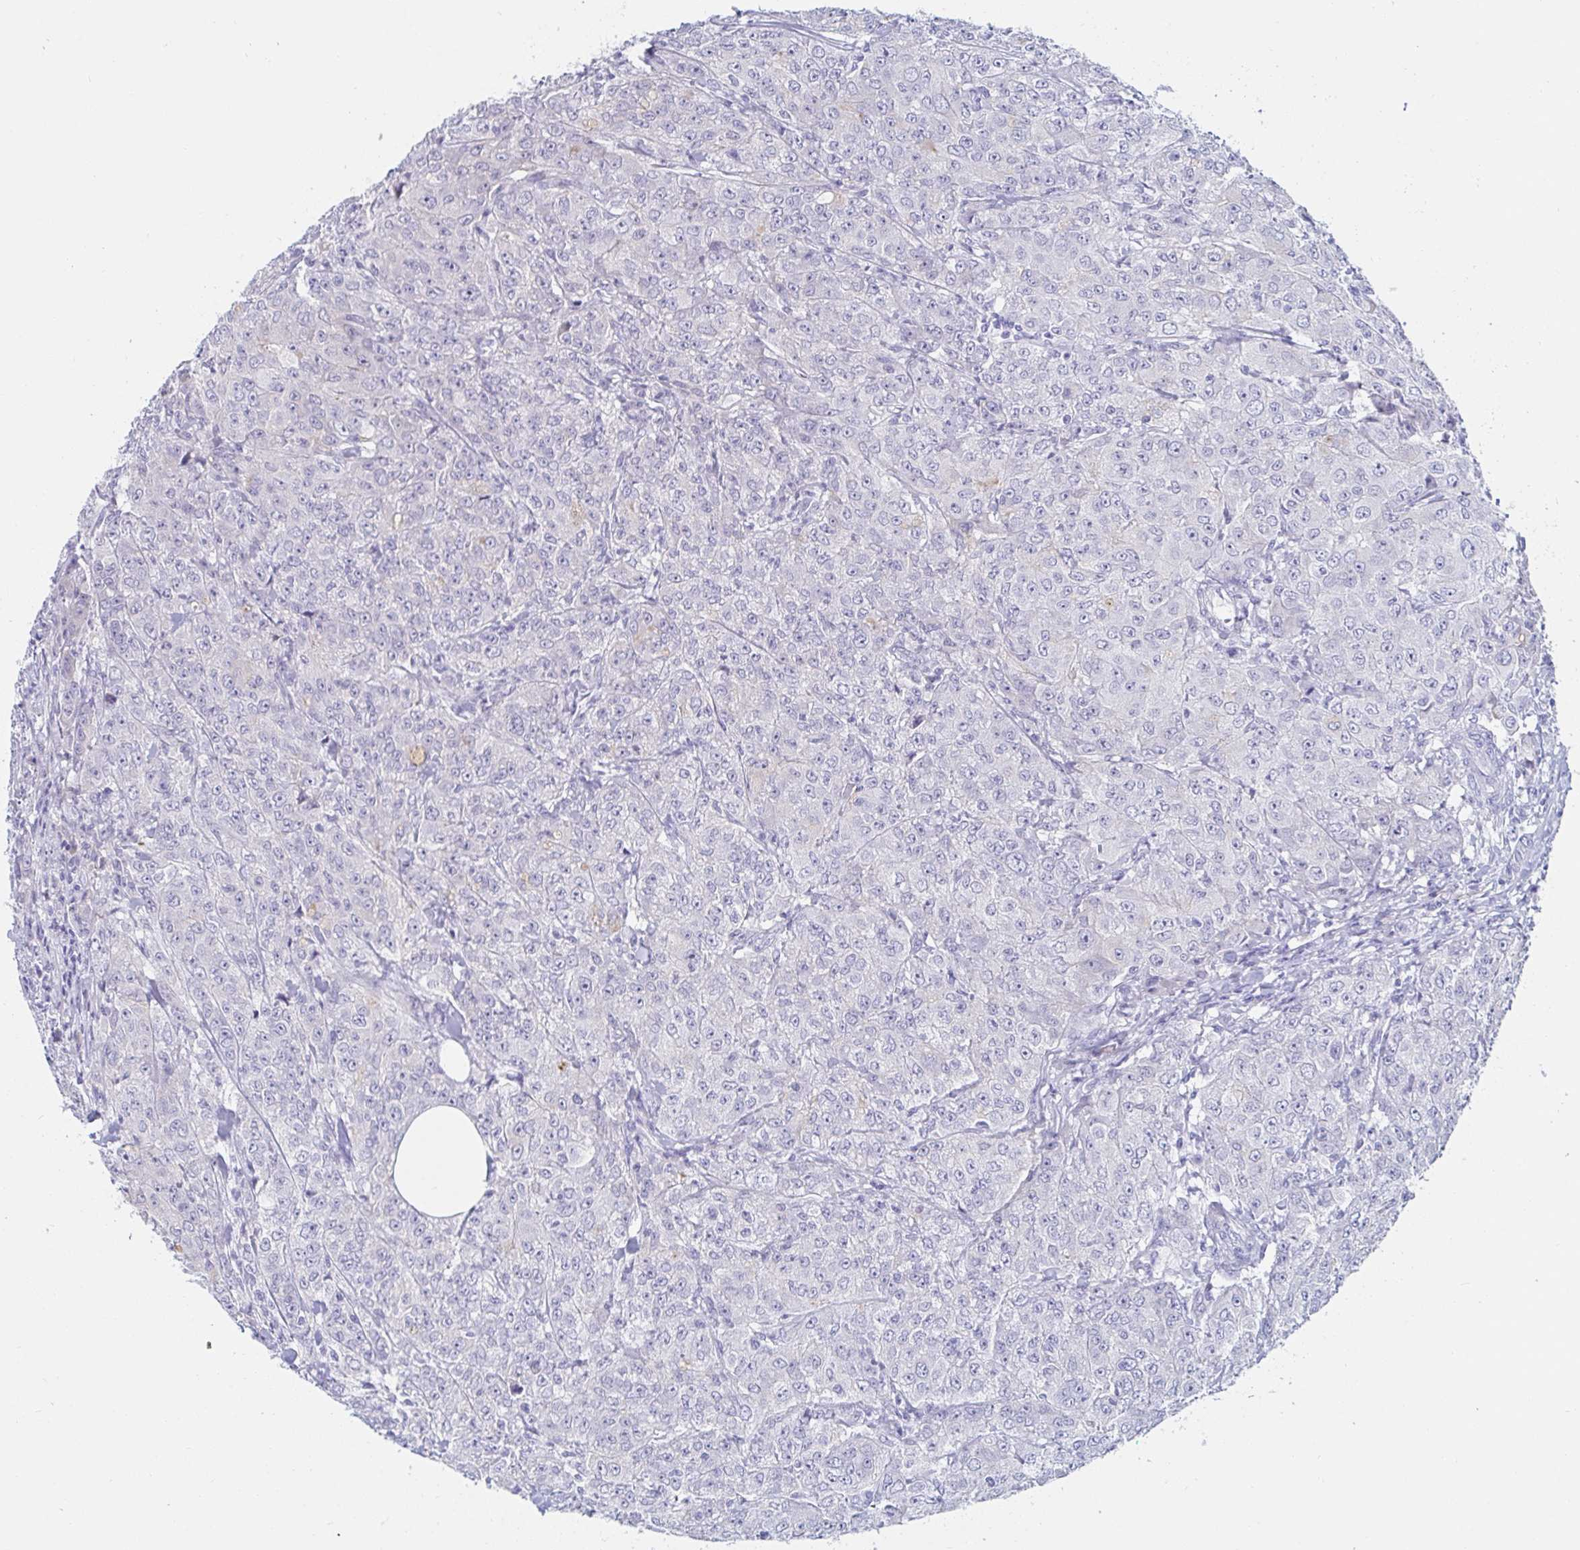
{"staining": {"intensity": "negative", "quantity": "none", "location": "none"}, "tissue": "breast cancer", "cell_type": "Tumor cells", "image_type": "cancer", "snomed": [{"axis": "morphology", "description": "Normal tissue, NOS"}, {"axis": "morphology", "description": "Duct carcinoma"}, {"axis": "topography", "description": "Breast"}], "caption": "There is no significant positivity in tumor cells of infiltrating ductal carcinoma (breast).", "gene": "C4orf17", "patient": {"sex": "female", "age": 43}}